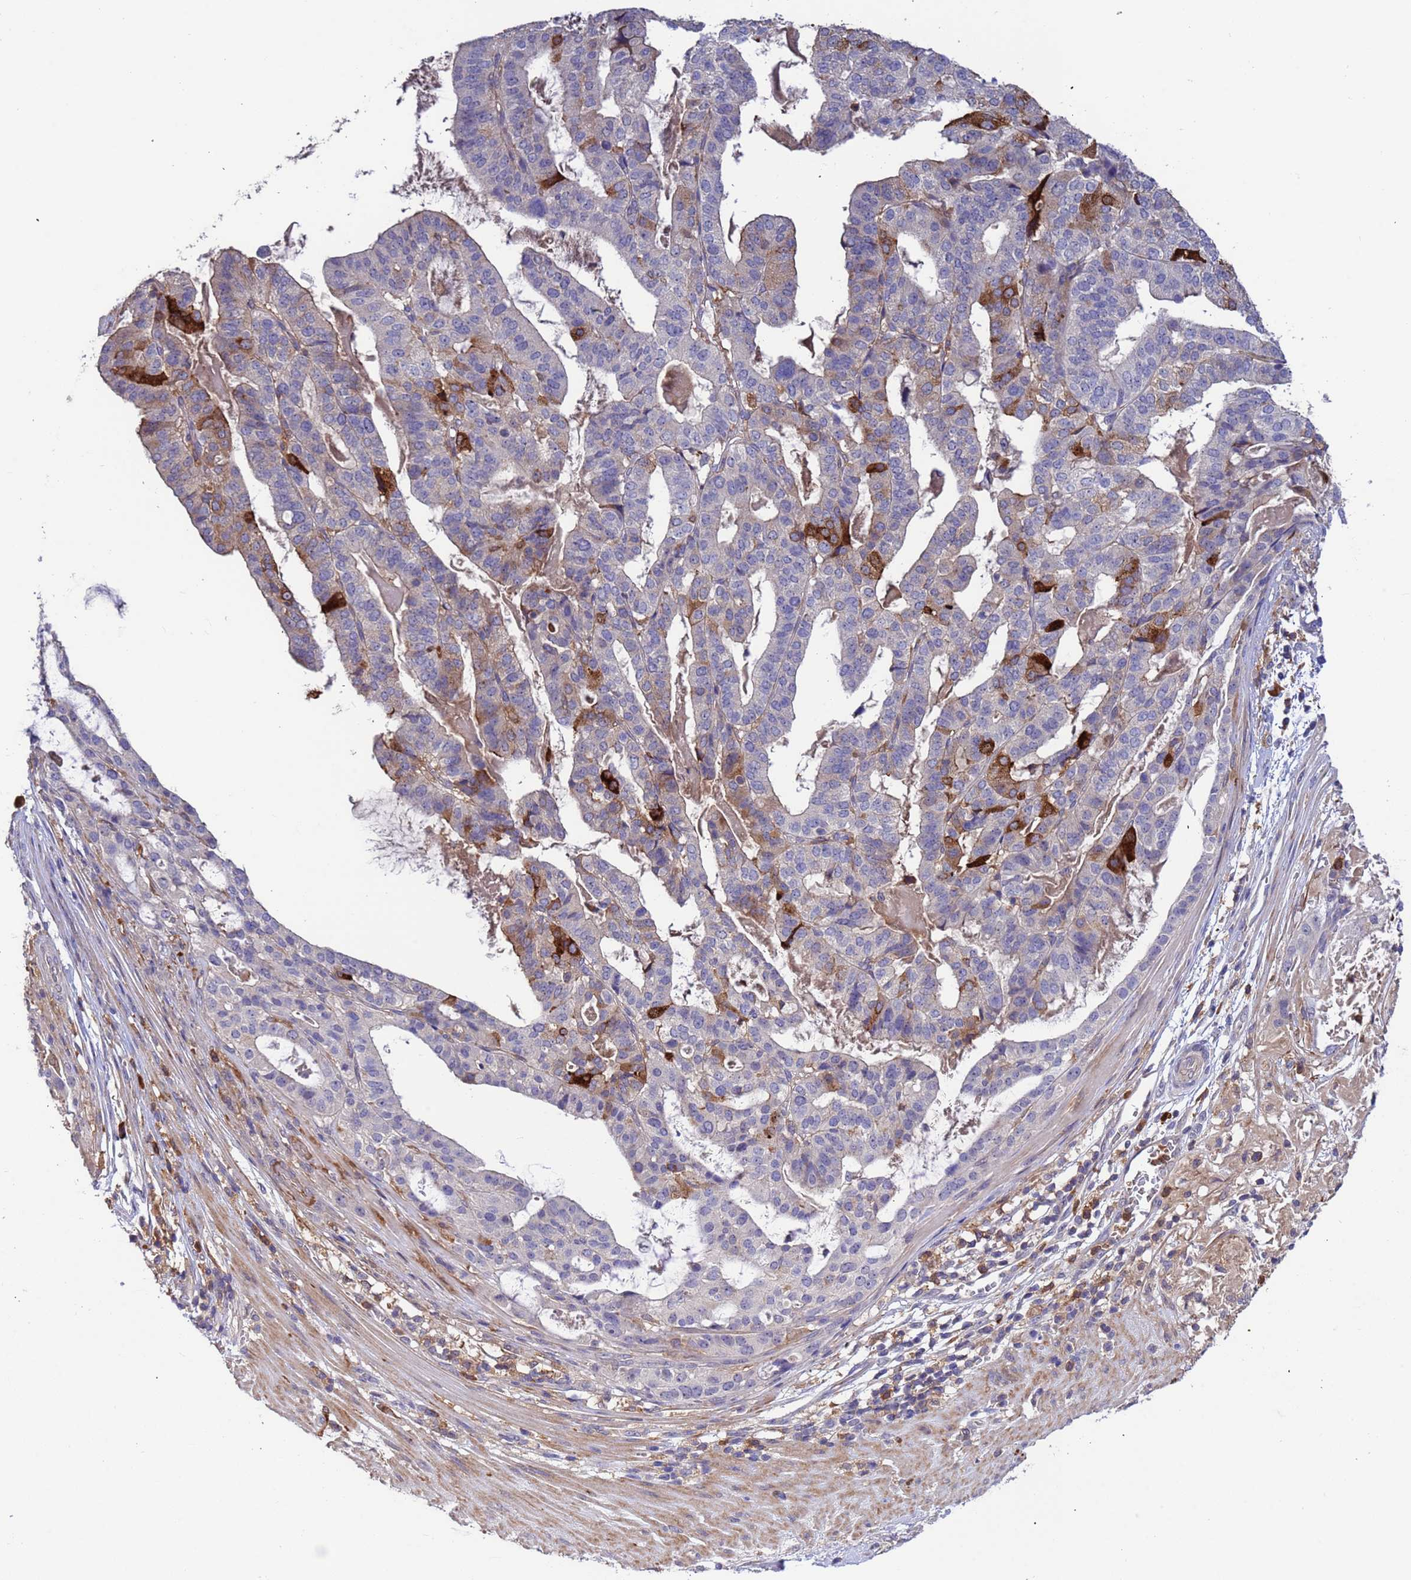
{"staining": {"intensity": "strong", "quantity": "<25%", "location": "cytoplasmic/membranous"}, "tissue": "stomach cancer", "cell_type": "Tumor cells", "image_type": "cancer", "snomed": [{"axis": "morphology", "description": "Adenocarcinoma, NOS"}, {"axis": "topography", "description": "Stomach"}], "caption": "Brown immunohistochemical staining in stomach cancer (adenocarcinoma) reveals strong cytoplasmic/membranous staining in approximately <25% of tumor cells.", "gene": "AMPD3", "patient": {"sex": "male", "age": 48}}